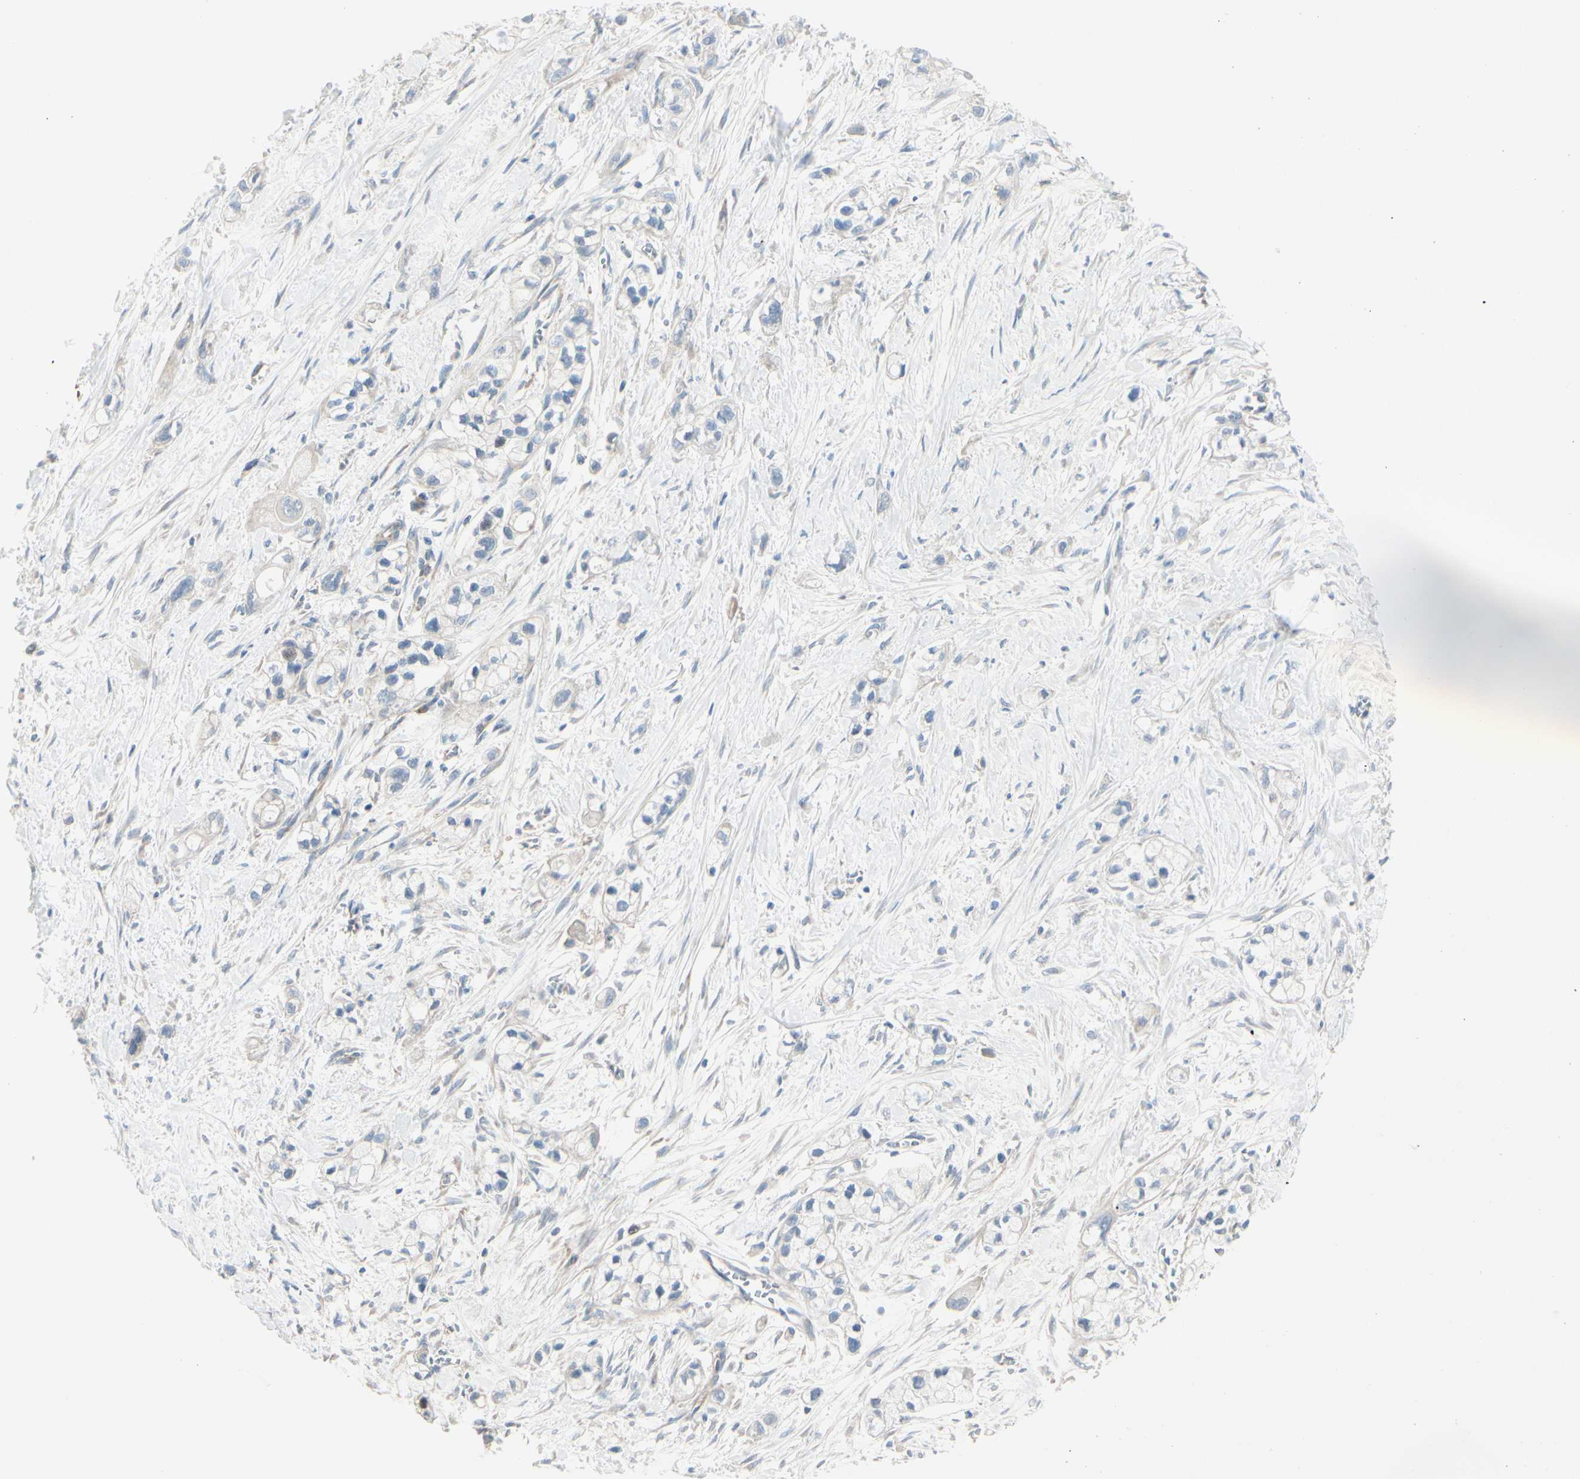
{"staining": {"intensity": "weak", "quantity": "25%-75%", "location": "cytoplasmic/membranous"}, "tissue": "pancreatic cancer", "cell_type": "Tumor cells", "image_type": "cancer", "snomed": [{"axis": "morphology", "description": "Adenocarcinoma, NOS"}, {"axis": "topography", "description": "Pancreas"}], "caption": "A brown stain labels weak cytoplasmic/membranous expression of a protein in human pancreatic adenocarcinoma tumor cells.", "gene": "EPHA3", "patient": {"sex": "male", "age": 74}}